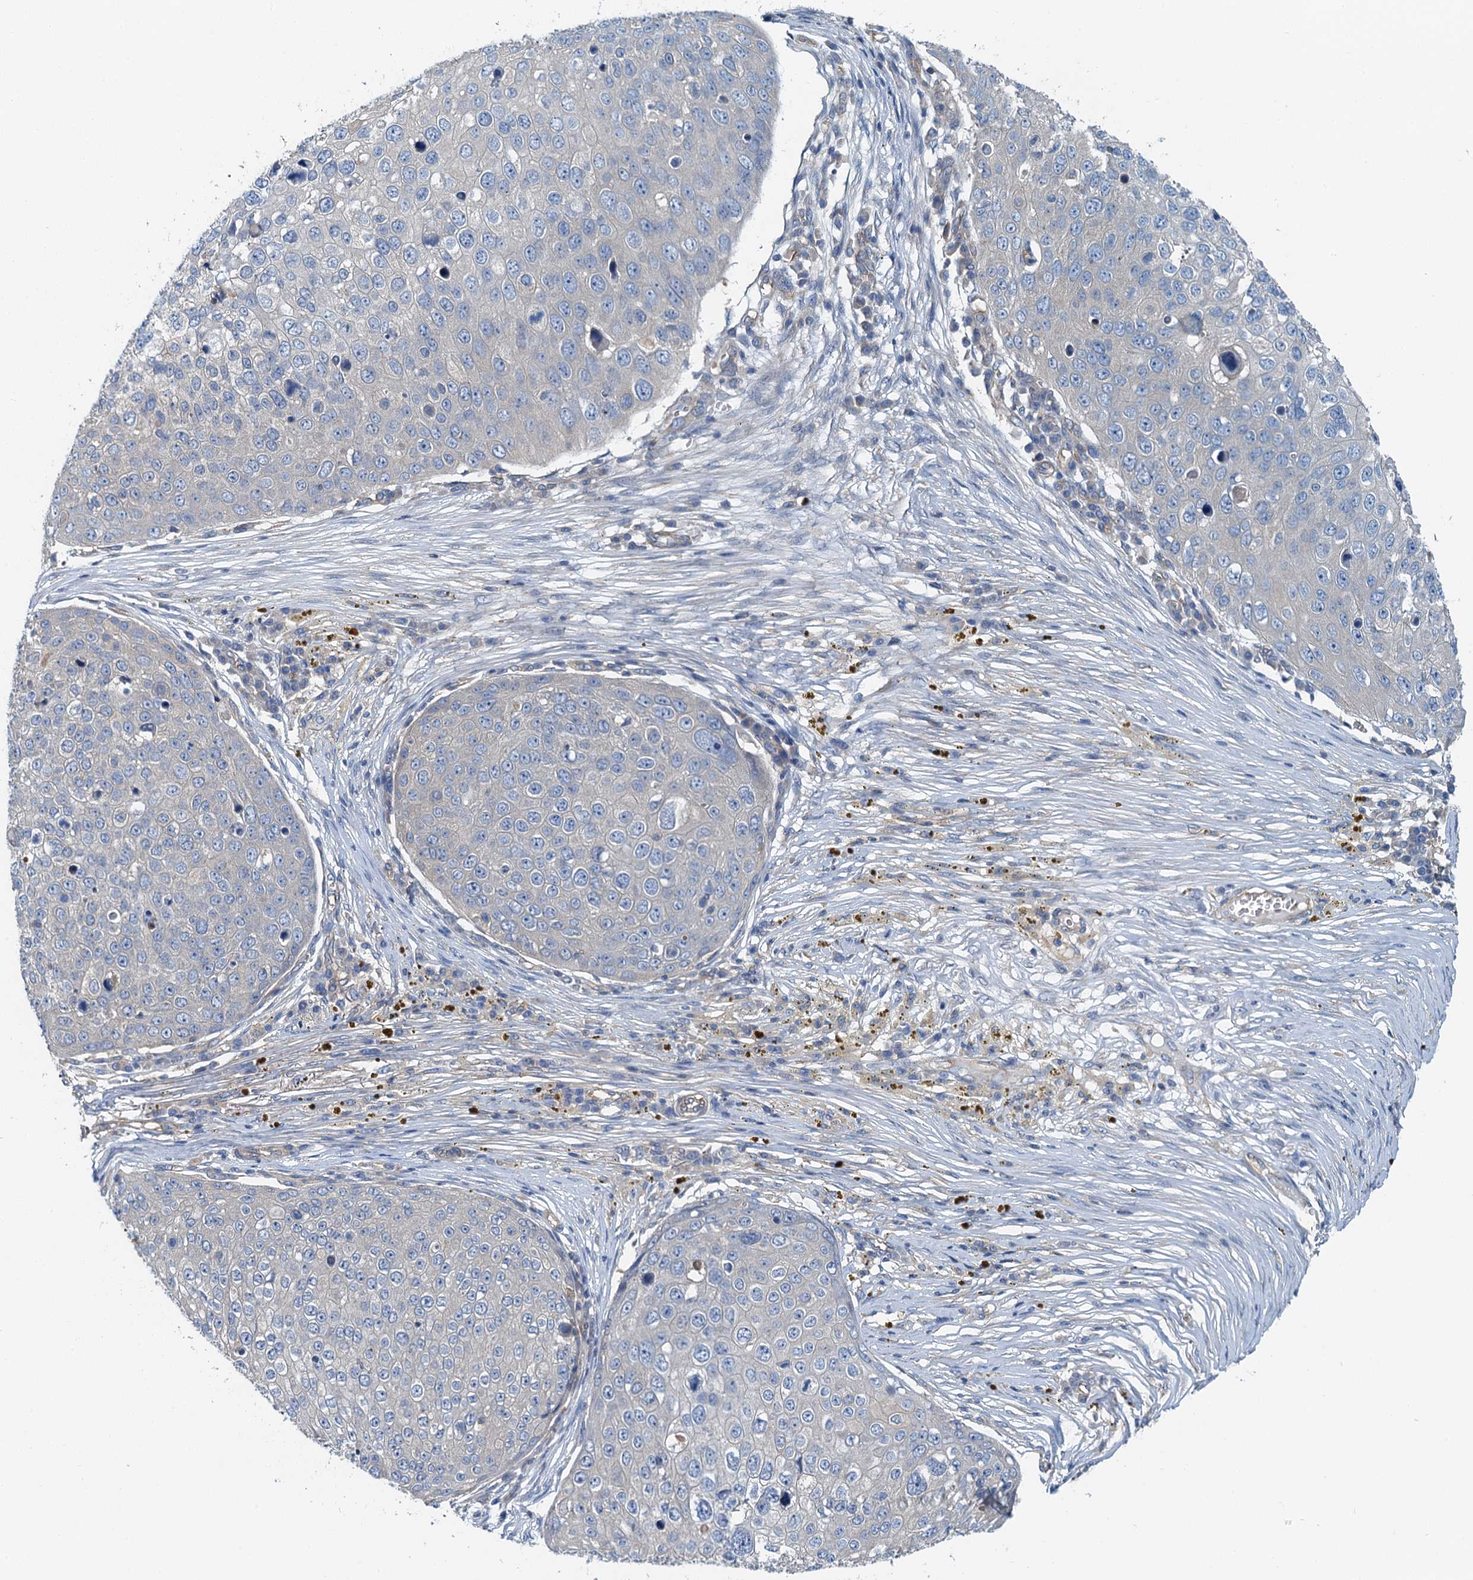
{"staining": {"intensity": "negative", "quantity": "none", "location": "none"}, "tissue": "skin cancer", "cell_type": "Tumor cells", "image_type": "cancer", "snomed": [{"axis": "morphology", "description": "Squamous cell carcinoma, NOS"}, {"axis": "topography", "description": "Skin"}], "caption": "There is no significant positivity in tumor cells of squamous cell carcinoma (skin).", "gene": "ROGDI", "patient": {"sex": "male", "age": 71}}